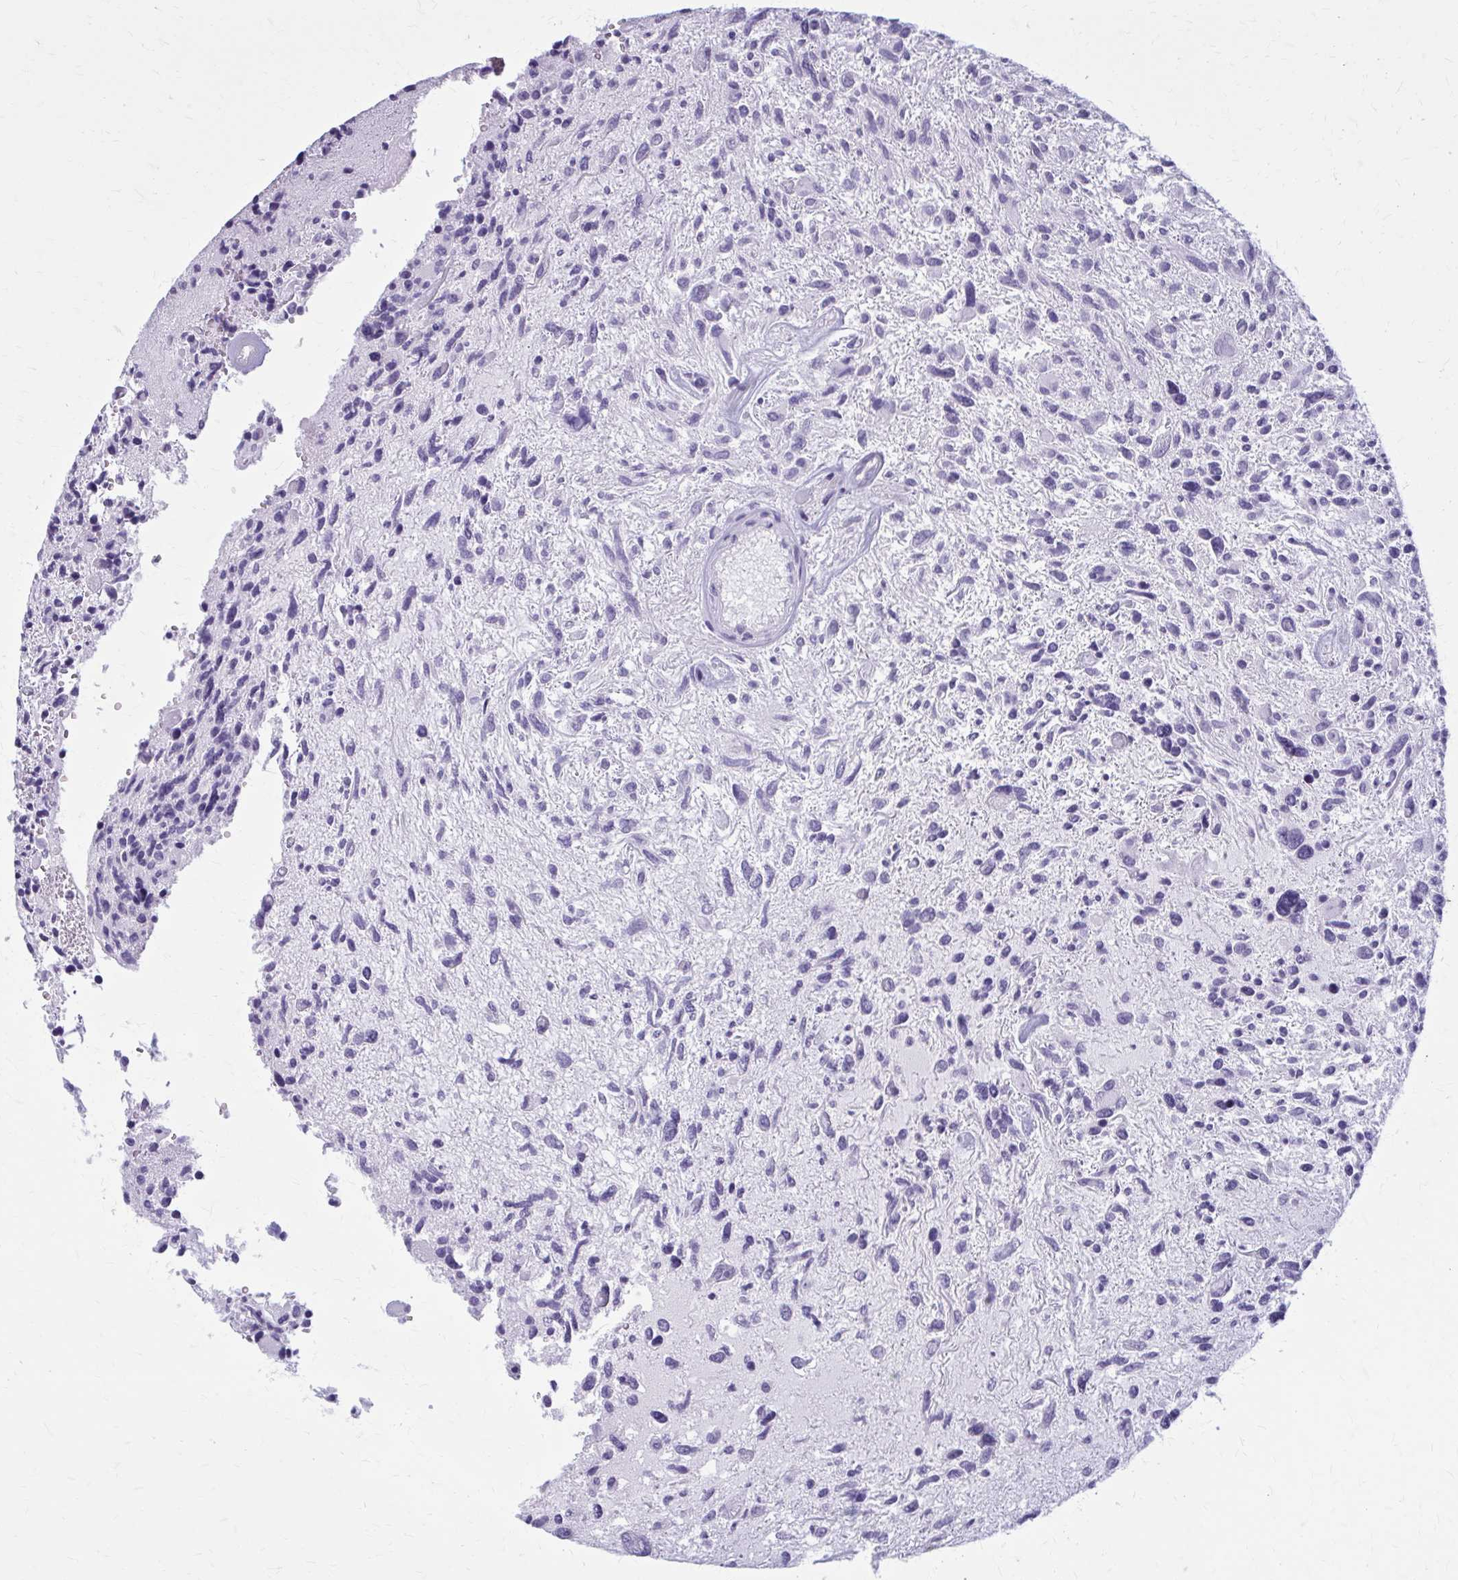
{"staining": {"intensity": "negative", "quantity": "none", "location": "none"}, "tissue": "glioma", "cell_type": "Tumor cells", "image_type": "cancer", "snomed": [{"axis": "morphology", "description": "Glioma, malignant, High grade"}, {"axis": "topography", "description": "Brain"}], "caption": "An immunohistochemistry micrograph of malignant glioma (high-grade) is shown. There is no staining in tumor cells of malignant glioma (high-grade). (Immunohistochemistry (ihc), brightfield microscopy, high magnification).", "gene": "CASQ2", "patient": {"sex": "female", "age": 11}}